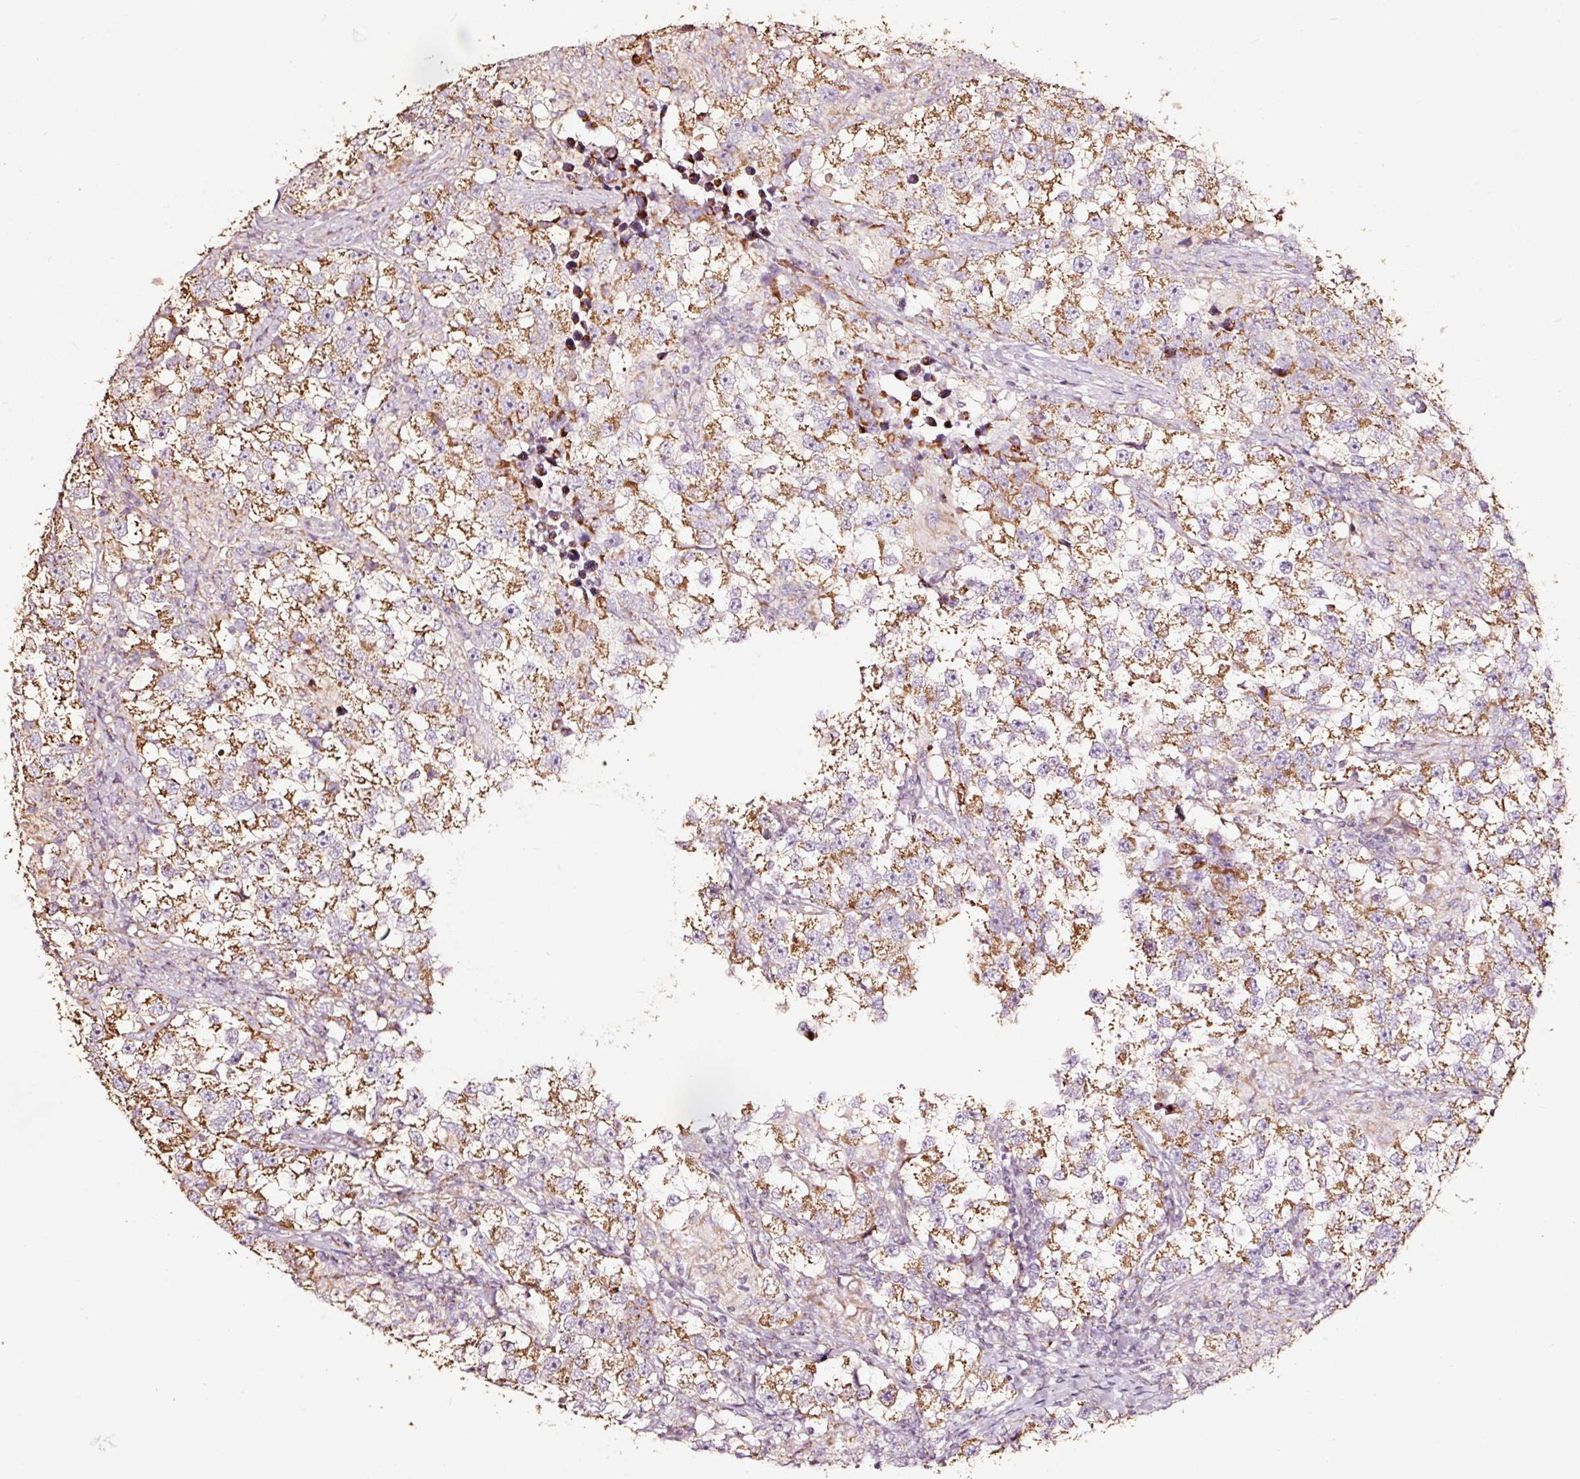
{"staining": {"intensity": "moderate", "quantity": ">75%", "location": "cytoplasmic/membranous"}, "tissue": "testis cancer", "cell_type": "Tumor cells", "image_type": "cancer", "snomed": [{"axis": "morphology", "description": "Seminoma, NOS"}, {"axis": "topography", "description": "Testis"}], "caption": "Human testis cancer (seminoma) stained for a protein (brown) exhibits moderate cytoplasmic/membranous positive staining in about >75% of tumor cells.", "gene": "TPM1", "patient": {"sex": "male", "age": 46}}